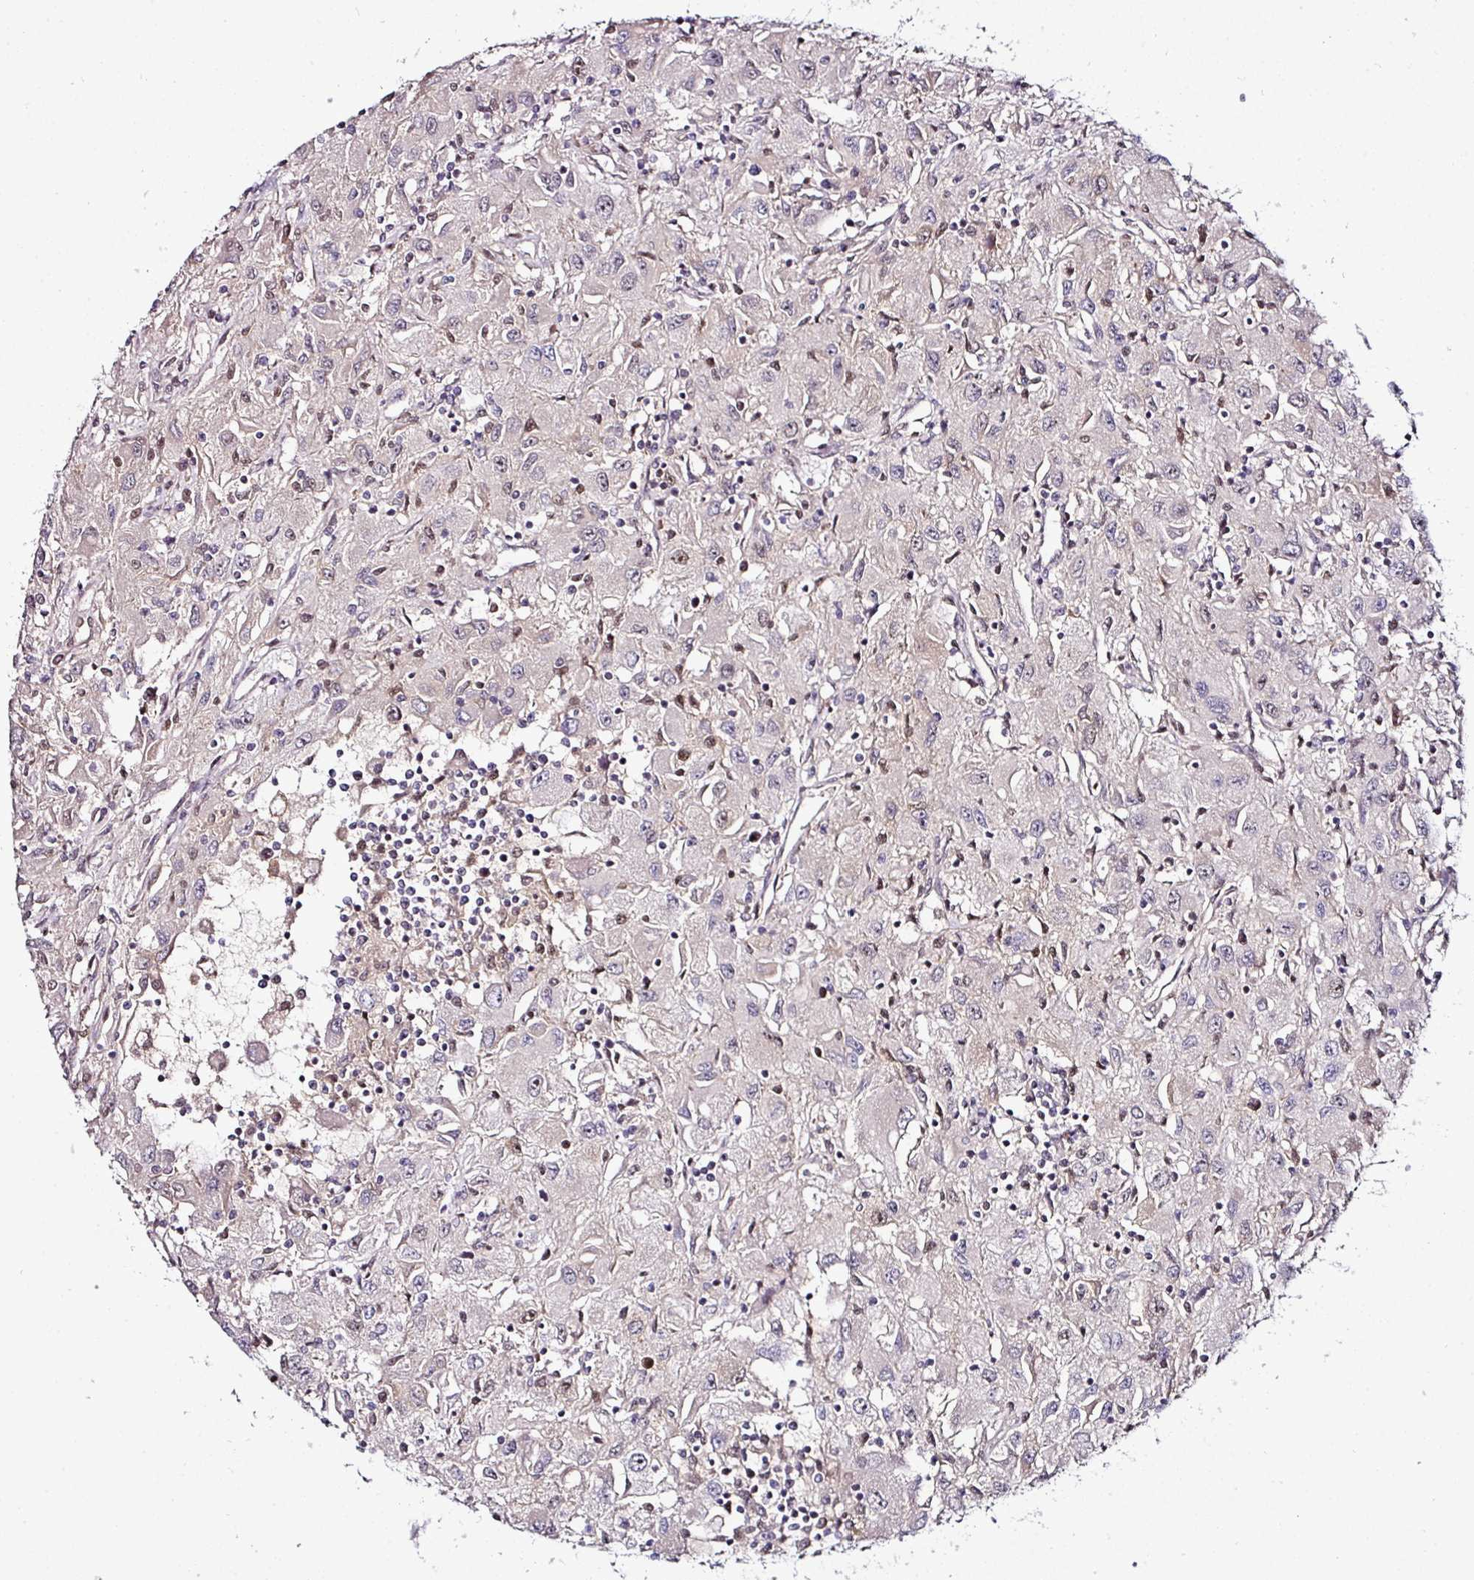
{"staining": {"intensity": "weak", "quantity": "<25%", "location": "nuclear"}, "tissue": "renal cancer", "cell_type": "Tumor cells", "image_type": "cancer", "snomed": [{"axis": "morphology", "description": "Adenocarcinoma, NOS"}, {"axis": "topography", "description": "Kidney"}], "caption": "High magnification brightfield microscopy of renal cancer (adenocarcinoma) stained with DAB (brown) and counterstained with hematoxylin (blue): tumor cells show no significant staining.", "gene": "KLF16", "patient": {"sex": "female", "age": 67}}